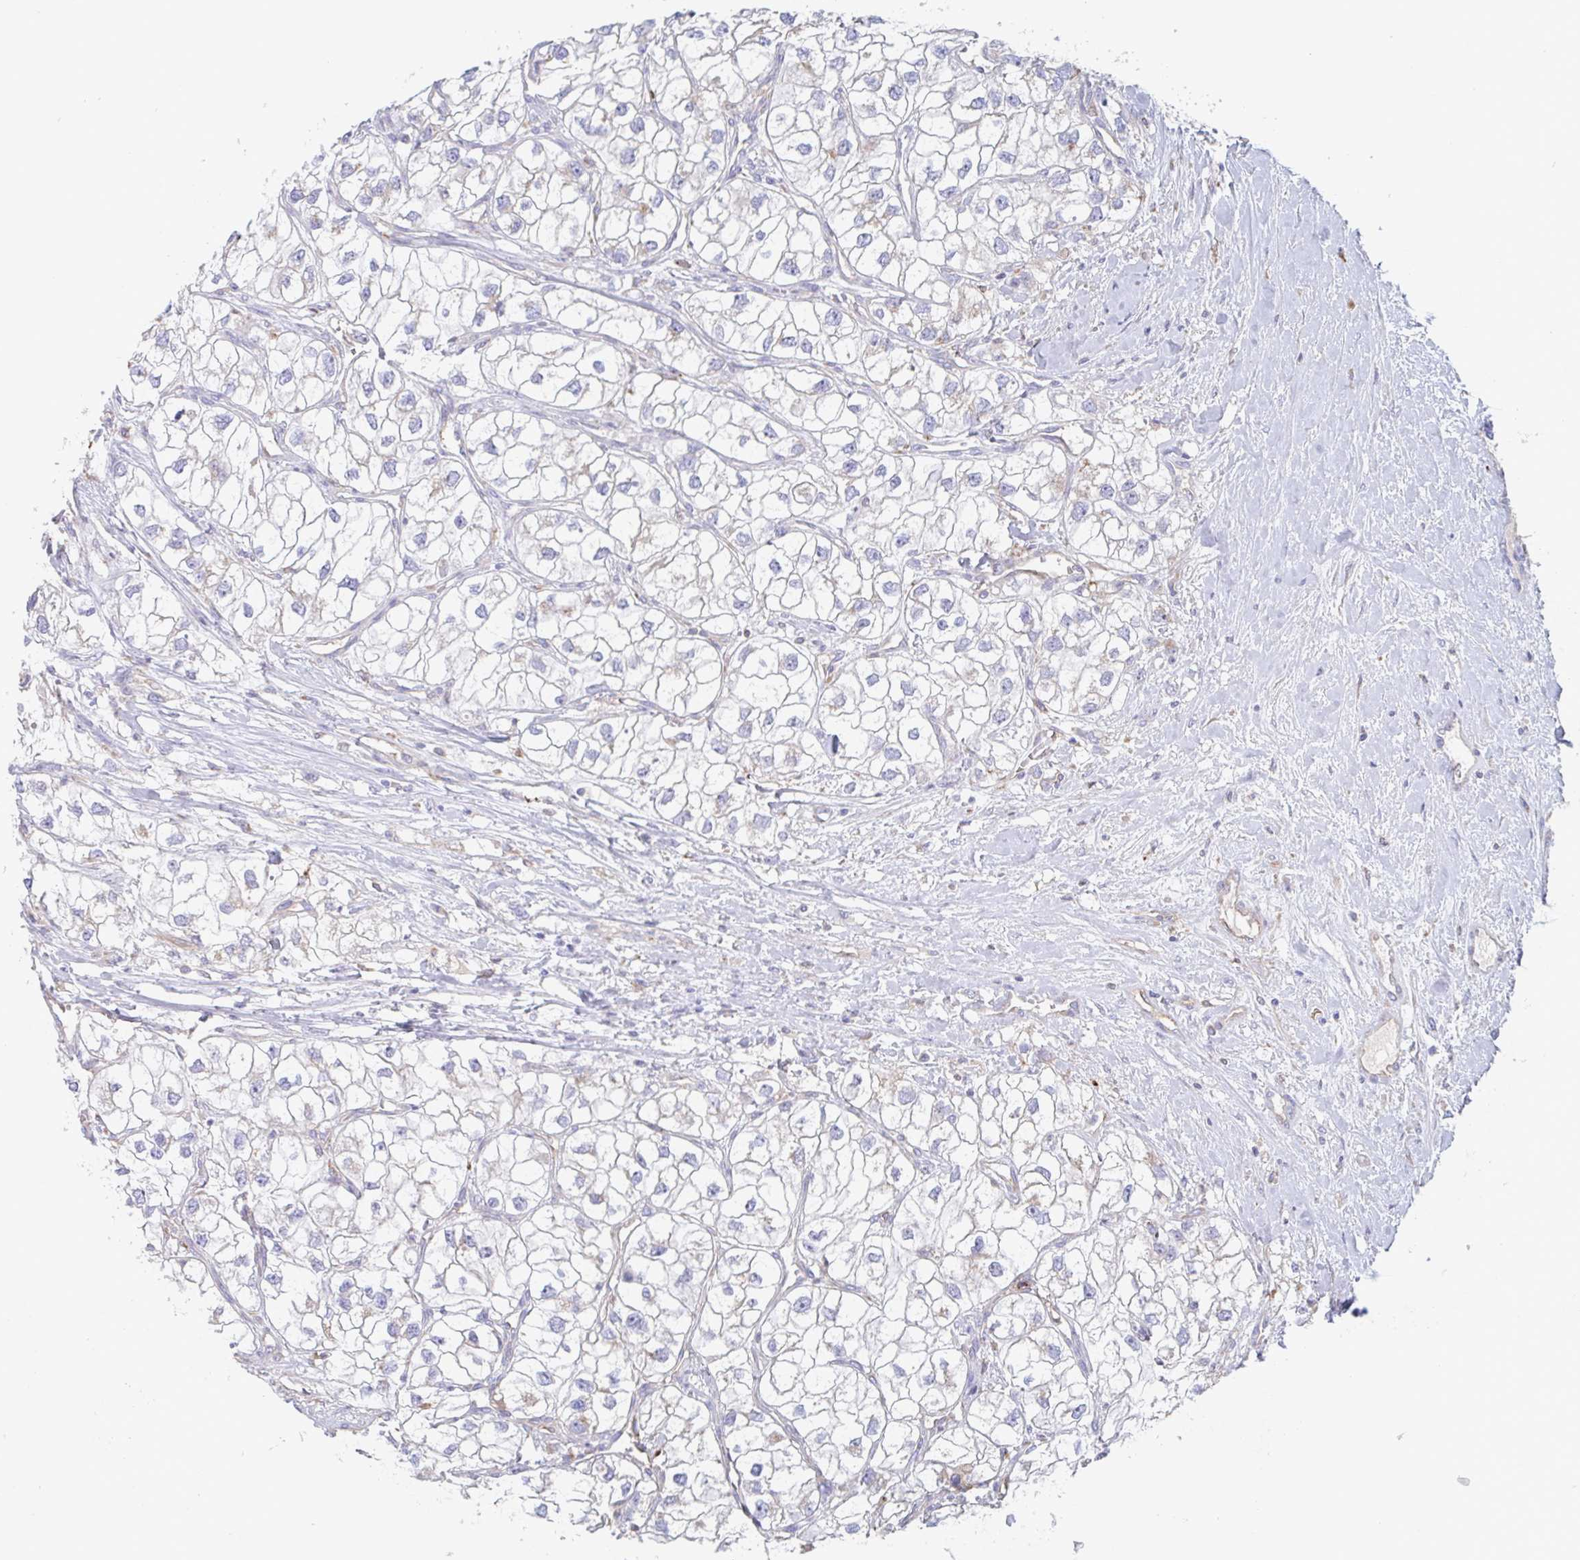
{"staining": {"intensity": "negative", "quantity": "none", "location": "none"}, "tissue": "renal cancer", "cell_type": "Tumor cells", "image_type": "cancer", "snomed": [{"axis": "morphology", "description": "Adenocarcinoma, NOS"}, {"axis": "topography", "description": "Kidney"}], "caption": "IHC histopathology image of neoplastic tissue: human renal cancer stained with DAB reveals no significant protein expression in tumor cells.", "gene": "MANBA", "patient": {"sex": "male", "age": 59}}